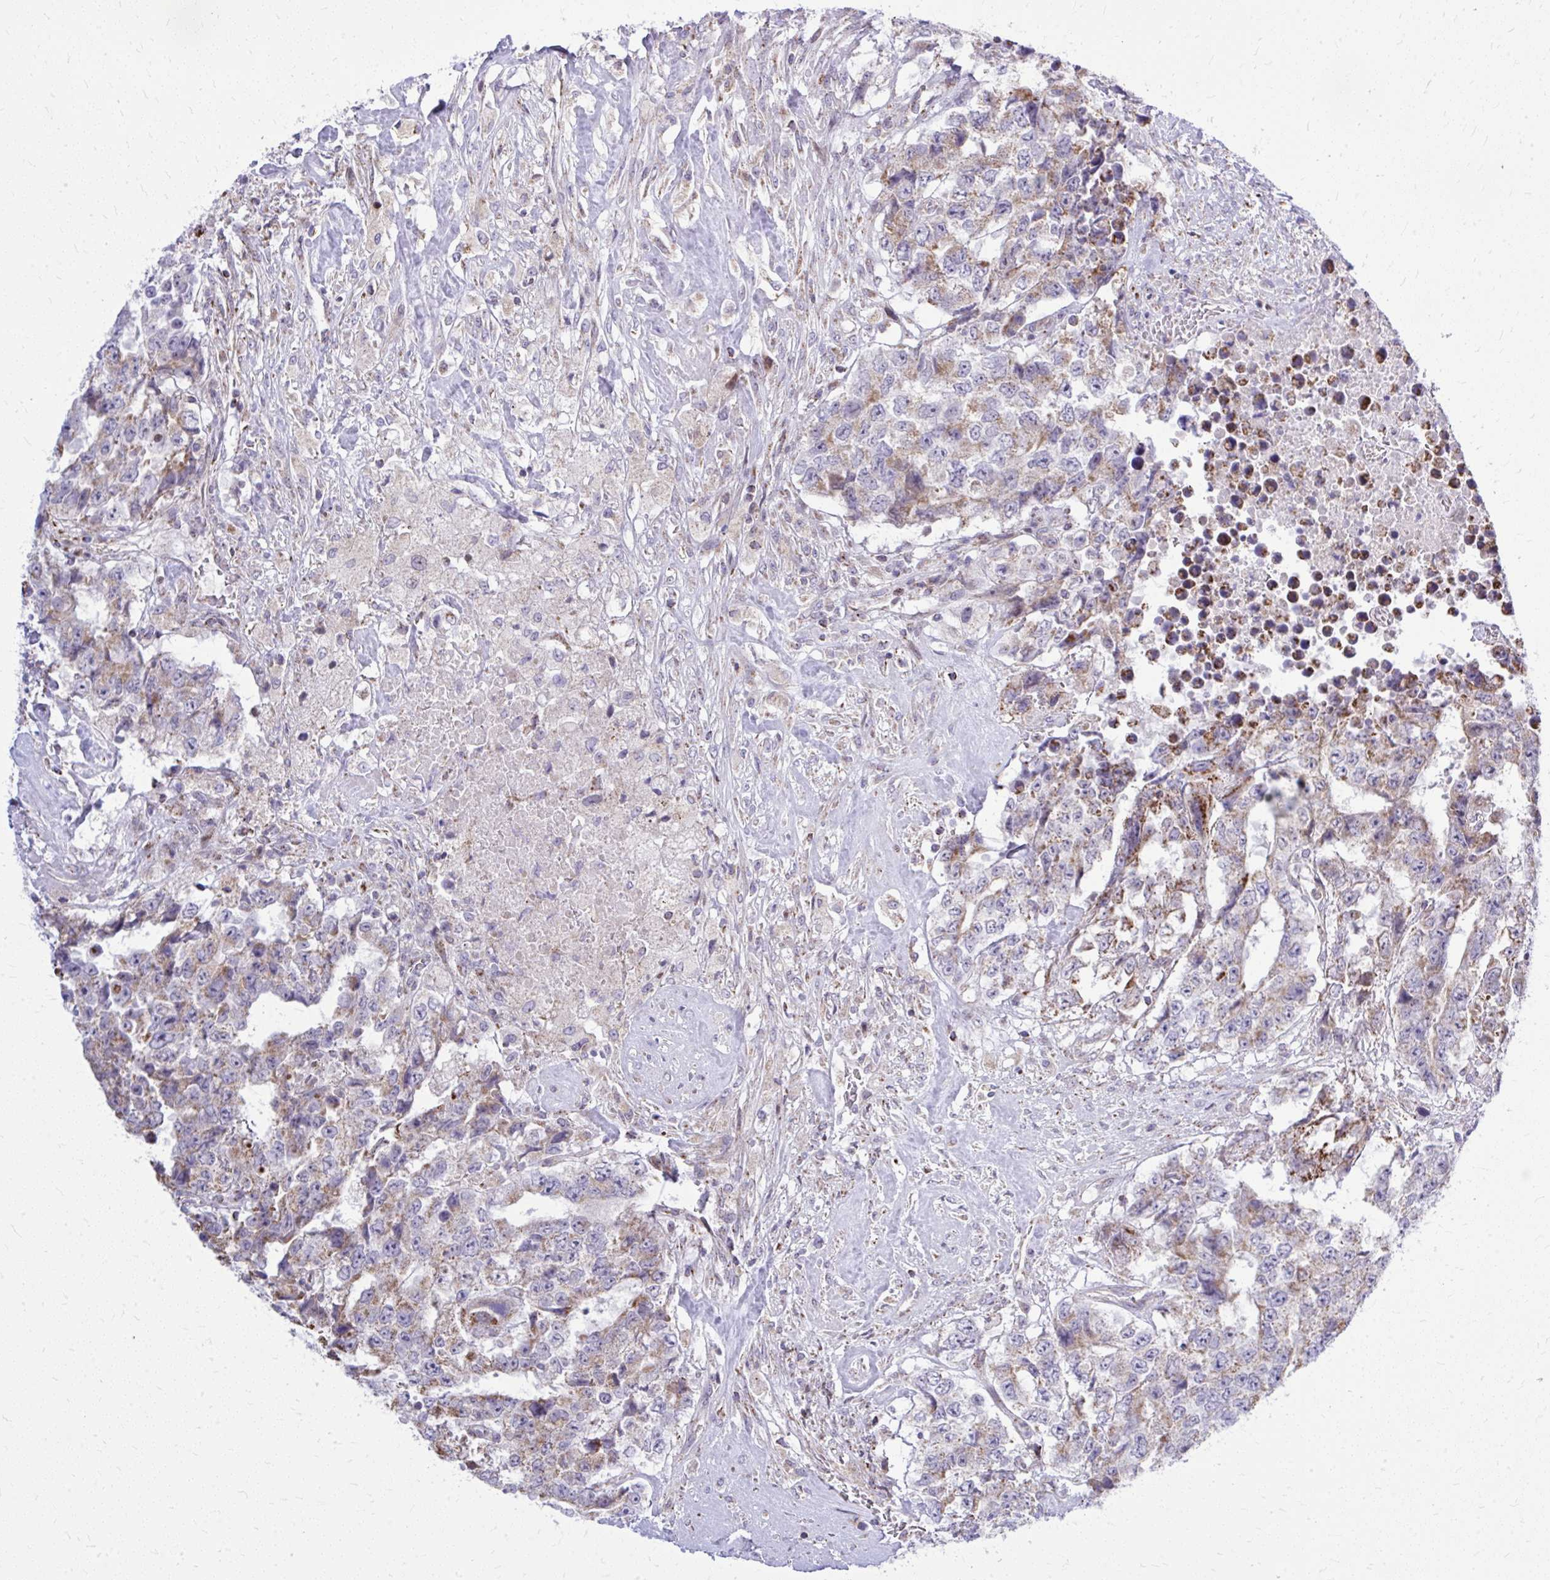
{"staining": {"intensity": "moderate", "quantity": ">75%", "location": "cytoplasmic/membranous"}, "tissue": "testis cancer", "cell_type": "Tumor cells", "image_type": "cancer", "snomed": [{"axis": "morphology", "description": "Carcinoma, Embryonal, NOS"}, {"axis": "topography", "description": "Testis"}], "caption": "A medium amount of moderate cytoplasmic/membranous staining is present in approximately >75% of tumor cells in testis cancer (embryonal carcinoma) tissue.", "gene": "ZNF362", "patient": {"sex": "male", "age": 24}}